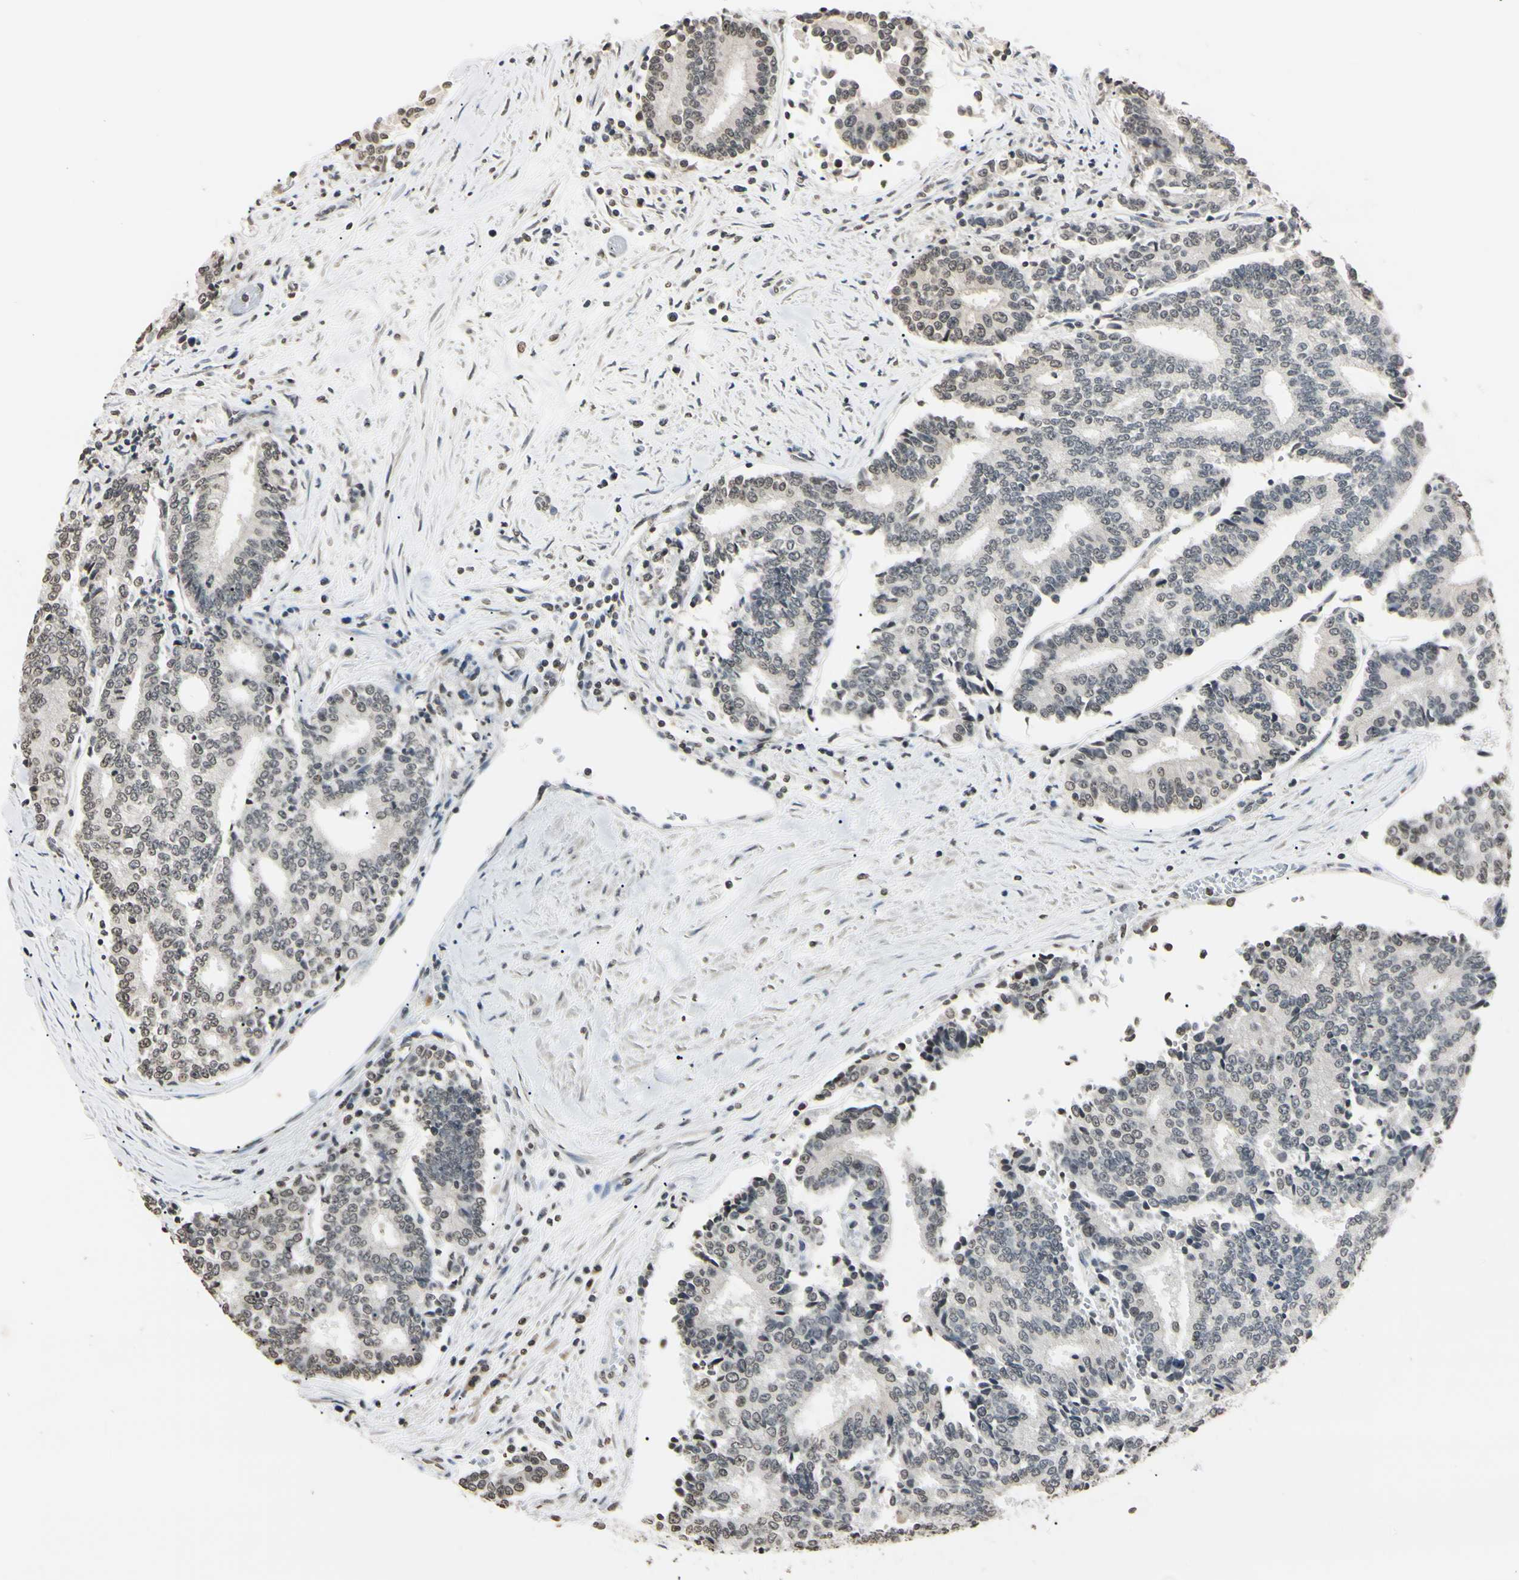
{"staining": {"intensity": "weak", "quantity": "<25%", "location": "nuclear"}, "tissue": "prostate cancer", "cell_type": "Tumor cells", "image_type": "cancer", "snomed": [{"axis": "morphology", "description": "Normal tissue, NOS"}, {"axis": "morphology", "description": "Adenocarcinoma, High grade"}, {"axis": "topography", "description": "Prostate"}, {"axis": "topography", "description": "Seminal veicle"}], "caption": "Immunohistochemical staining of human prostate cancer (adenocarcinoma (high-grade)) shows no significant staining in tumor cells. (DAB immunohistochemistry visualized using brightfield microscopy, high magnification).", "gene": "CDC45", "patient": {"sex": "male", "age": 55}}